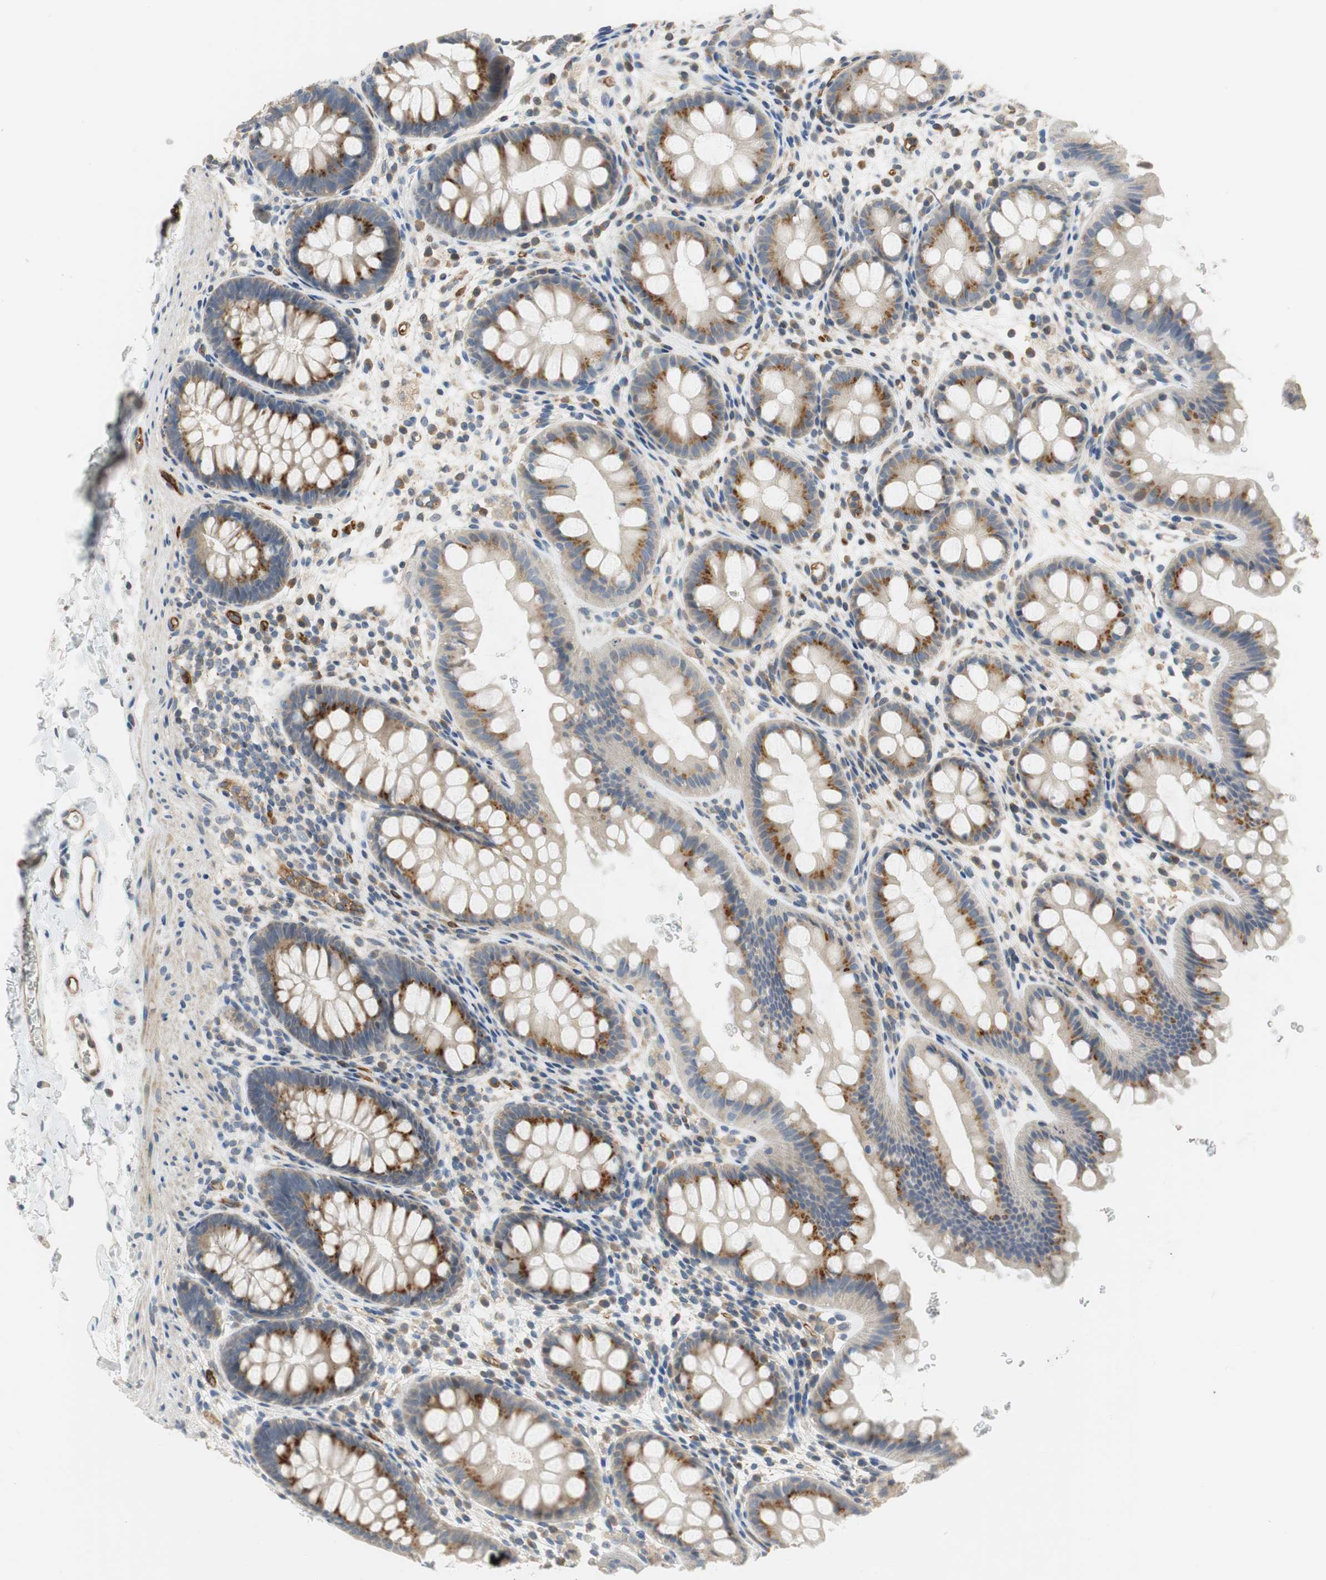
{"staining": {"intensity": "weak", "quantity": ">75%", "location": "cytoplasmic/membranous"}, "tissue": "rectum", "cell_type": "Glandular cells", "image_type": "normal", "snomed": [{"axis": "morphology", "description": "Normal tissue, NOS"}, {"axis": "topography", "description": "Rectum"}], "caption": "Protein staining of benign rectum exhibits weak cytoplasmic/membranous positivity in approximately >75% of glandular cells. (Brightfield microscopy of DAB IHC at high magnification).", "gene": "ALPL", "patient": {"sex": "female", "age": 24}}